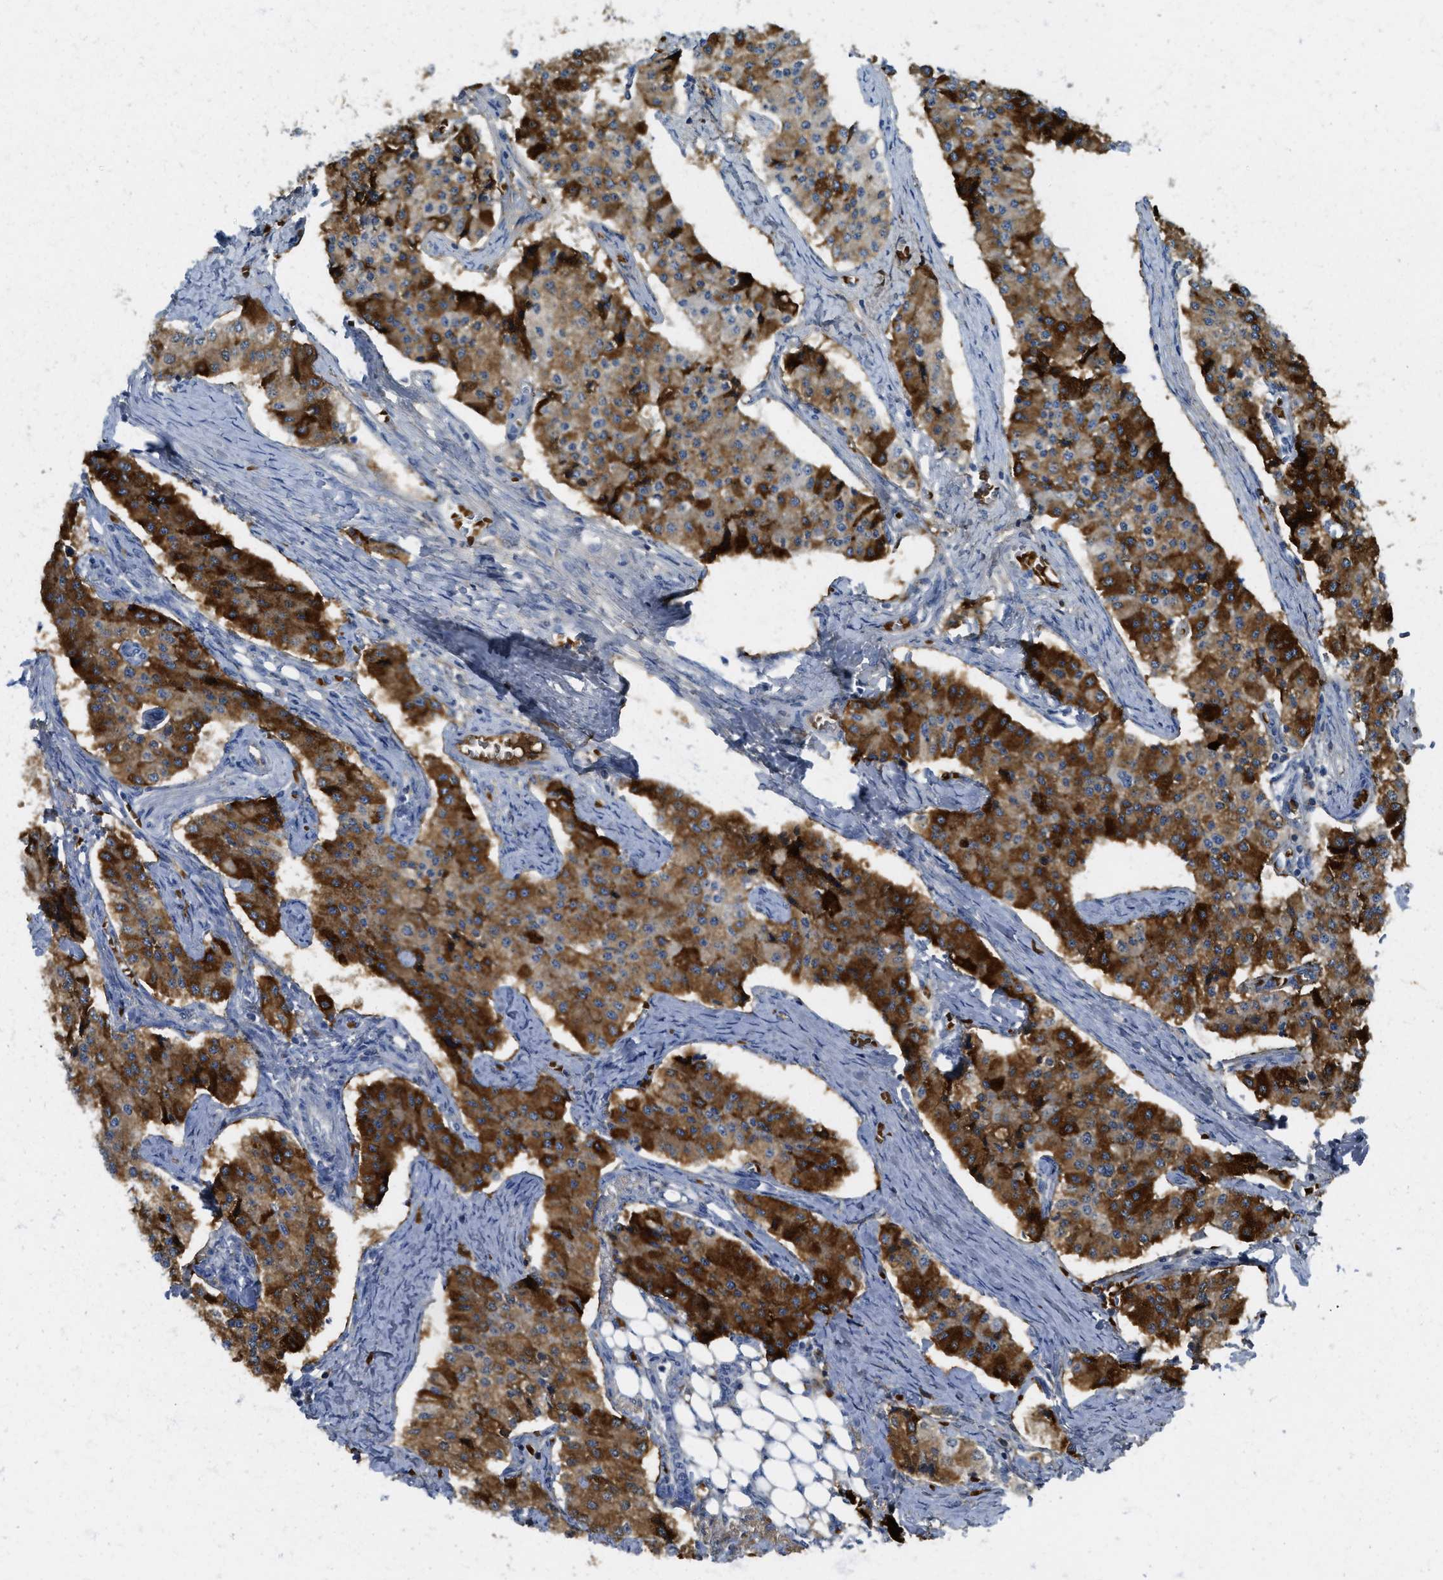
{"staining": {"intensity": "strong", "quantity": ">75%", "location": "cytoplasmic/membranous"}, "tissue": "carcinoid", "cell_type": "Tumor cells", "image_type": "cancer", "snomed": [{"axis": "morphology", "description": "Carcinoid, malignant, NOS"}, {"axis": "topography", "description": "Colon"}], "caption": "This image shows carcinoid stained with immunohistochemistry (IHC) to label a protein in brown. The cytoplasmic/membranous of tumor cells show strong positivity for the protein. Nuclei are counter-stained blue.", "gene": "WDR4", "patient": {"sex": "female", "age": 52}}